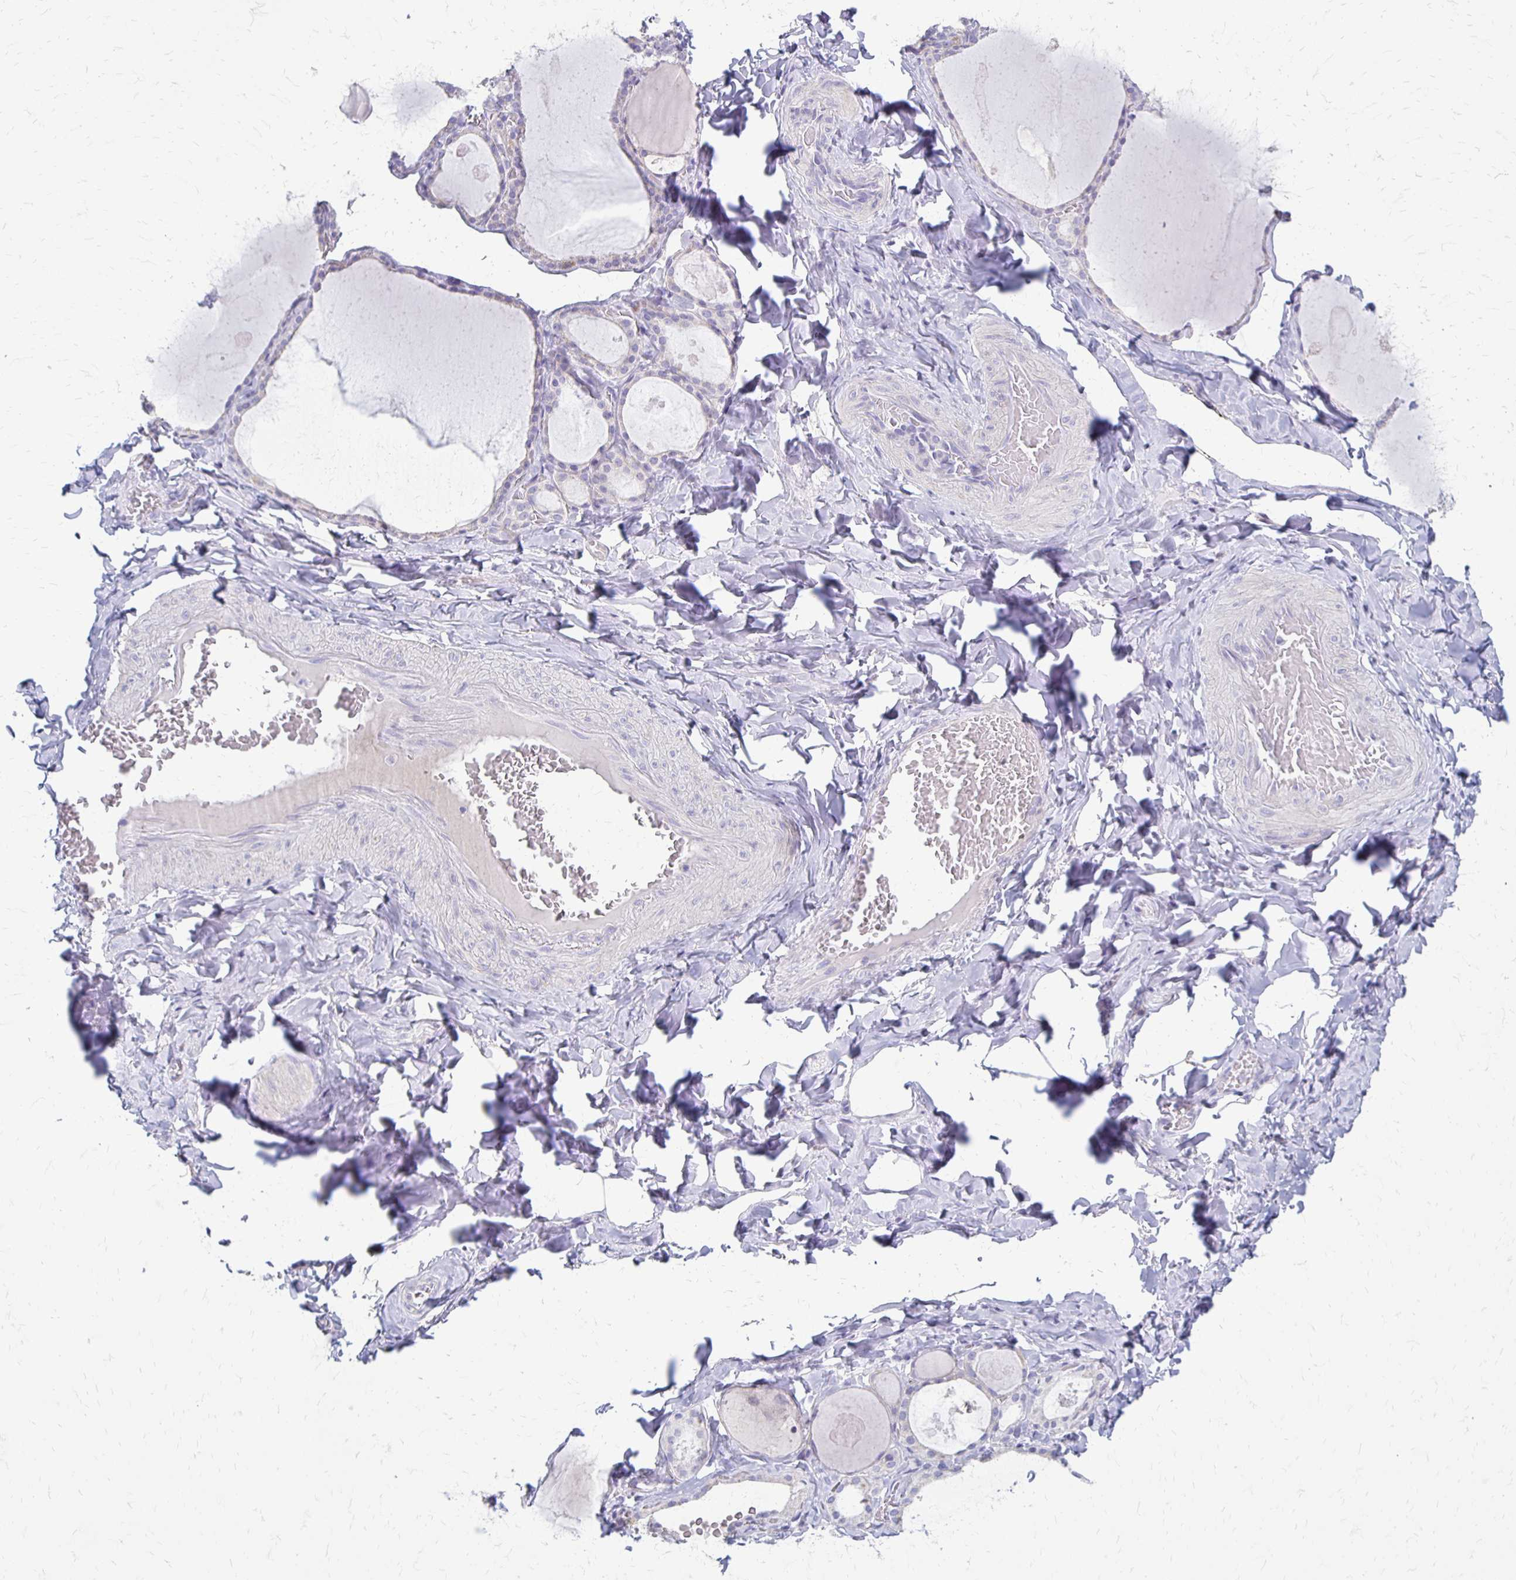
{"staining": {"intensity": "negative", "quantity": "none", "location": "none"}, "tissue": "thyroid gland", "cell_type": "Glandular cells", "image_type": "normal", "snomed": [{"axis": "morphology", "description": "Normal tissue, NOS"}, {"axis": "topography", "description": "Thyroid gland"}], "caption": "Glandular cells are negative for protein expression in normal human thyroid gland. Brightfield microscopy of immunohistochemistry stained with DAB (brown) and hematoxylin (blue), captured at high magnification.", "gene": "RHOC", "patient": {"sex": "male", "age": 56}}